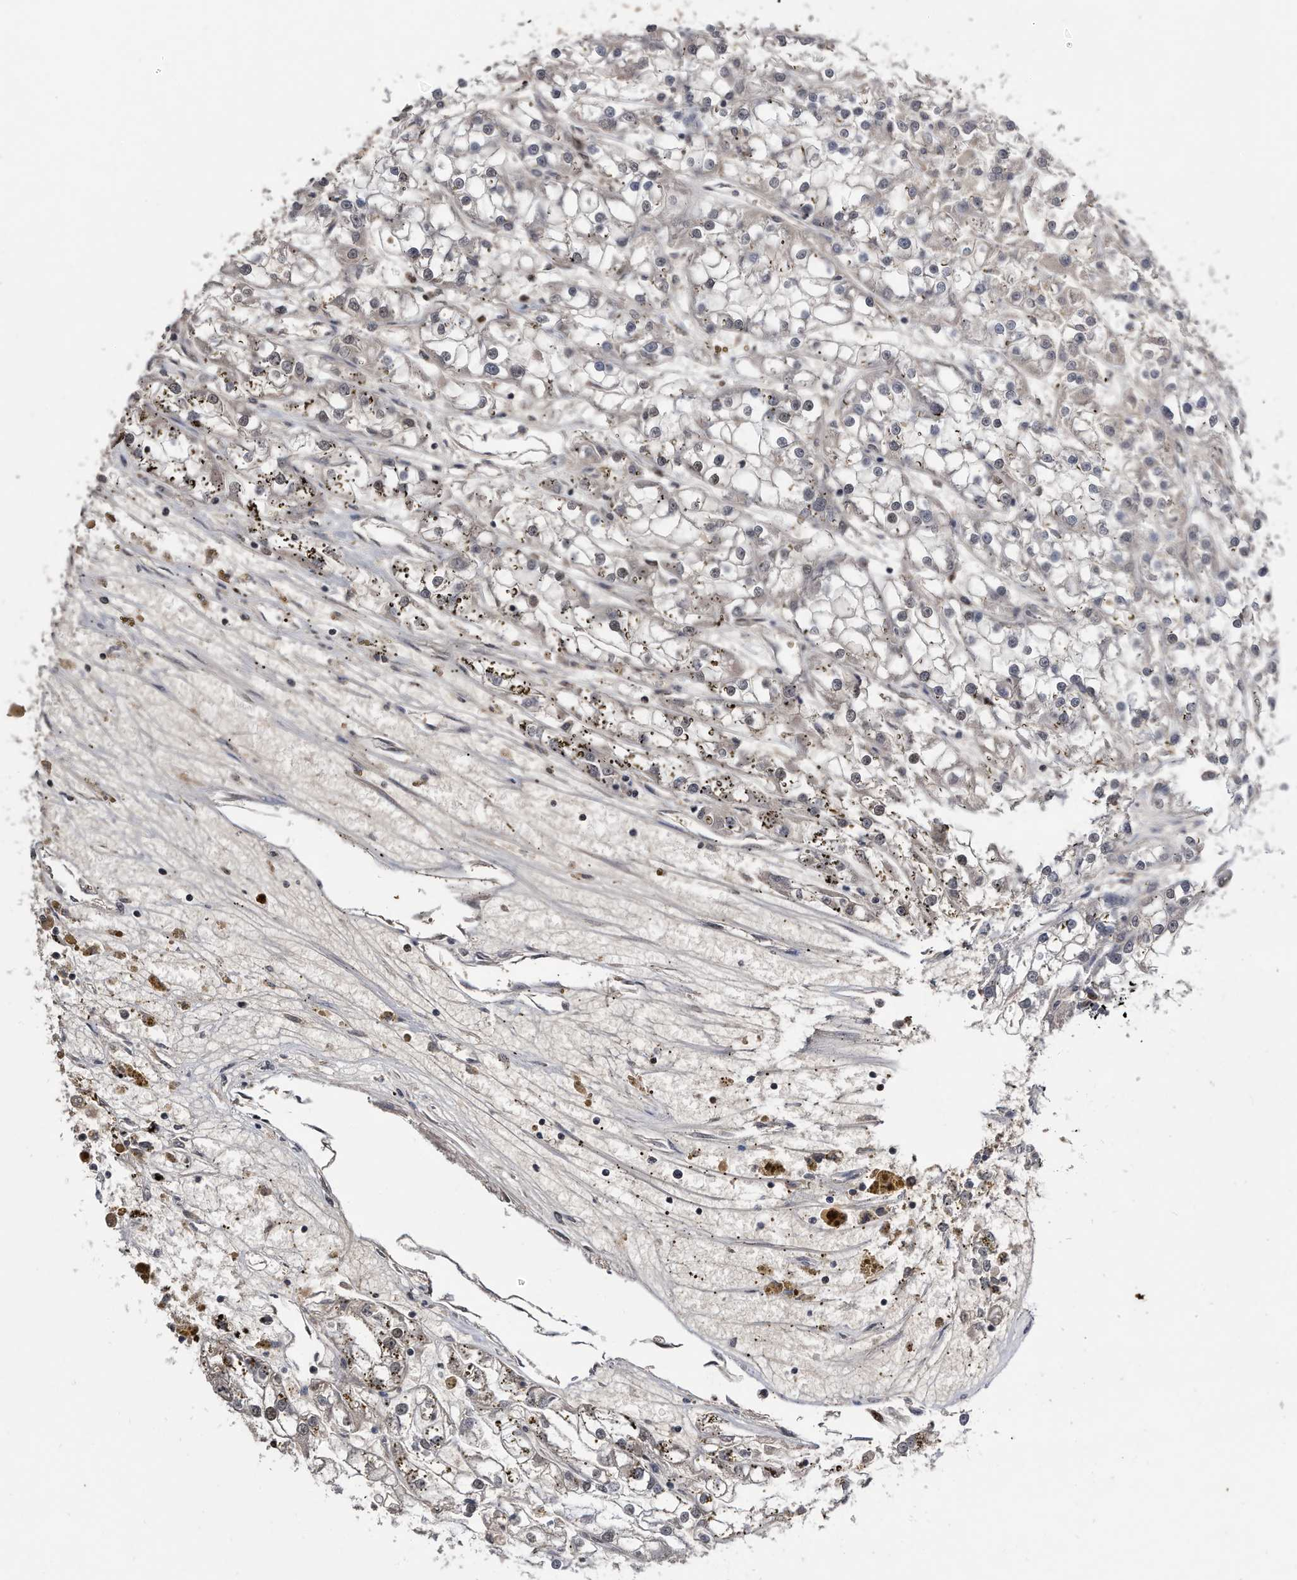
{"staining": {"intensity": "negative", "quantity": "none", "location": "none"}, "tissue": "renal cancer", "cell_type": "Tumor cells", "image_type": "cancer", "snomed": [{"axis": "morphology", "description": "Adenocarcinoma, NOS"}, {"axis": "topography", "description": "Kidney"}], "caption": "High power microscopy histopathology image of an immunohistochemistry micrograph of renal adenocarcinoma, revealing no significant staining in tumor cells. (Stains: DAB (3,3'-diaminobenzidine) immunohistochemistry (IHC) with hematoxylin counter stain, Microscopy: brightfield microscopy at high magnification).", "gene": "RAD23B", "patient": {"sex": "female", "age": 52}}